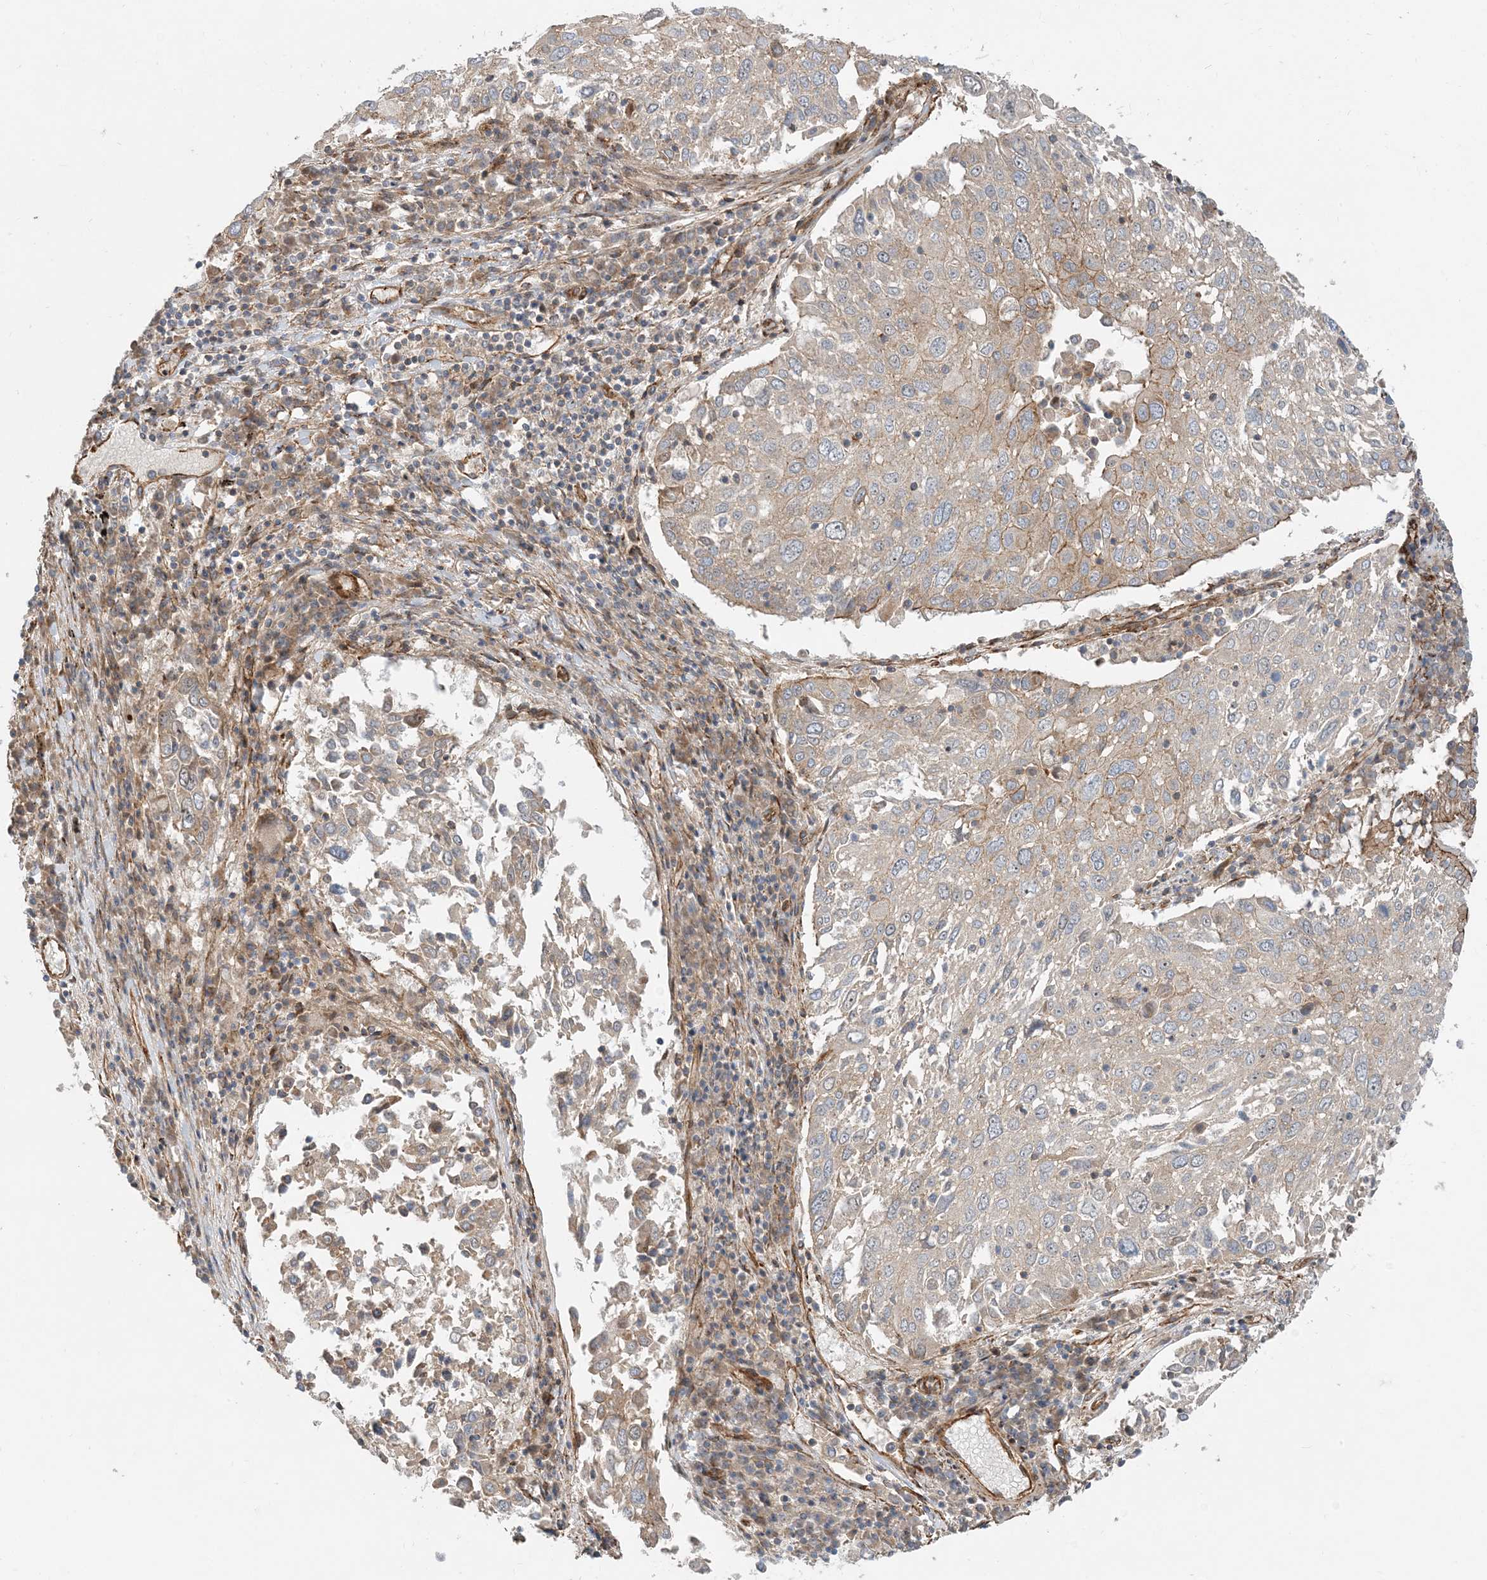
{"staining": {"intensity": "moderate", "quantity": "<25%", "location": "cytoplasmic/membranous"}, "tissue": "lung cancer", "cell_type": "Tumor cells", "image_type": "cancer", "snomed": [{"axis": "morphology", "description": "Squamous cell carcinoma, NOS"}, {"axis": "topography", "description": "Lung"}], "caption": "IHC of human lung cancer (squamous cell carcinoma) shows low levels of moderate cytoplasmic/membranous expression in approximately <25% of tumor cells.", "gene": "MYL5", "patient": {"sex": "male", "age": 65}}